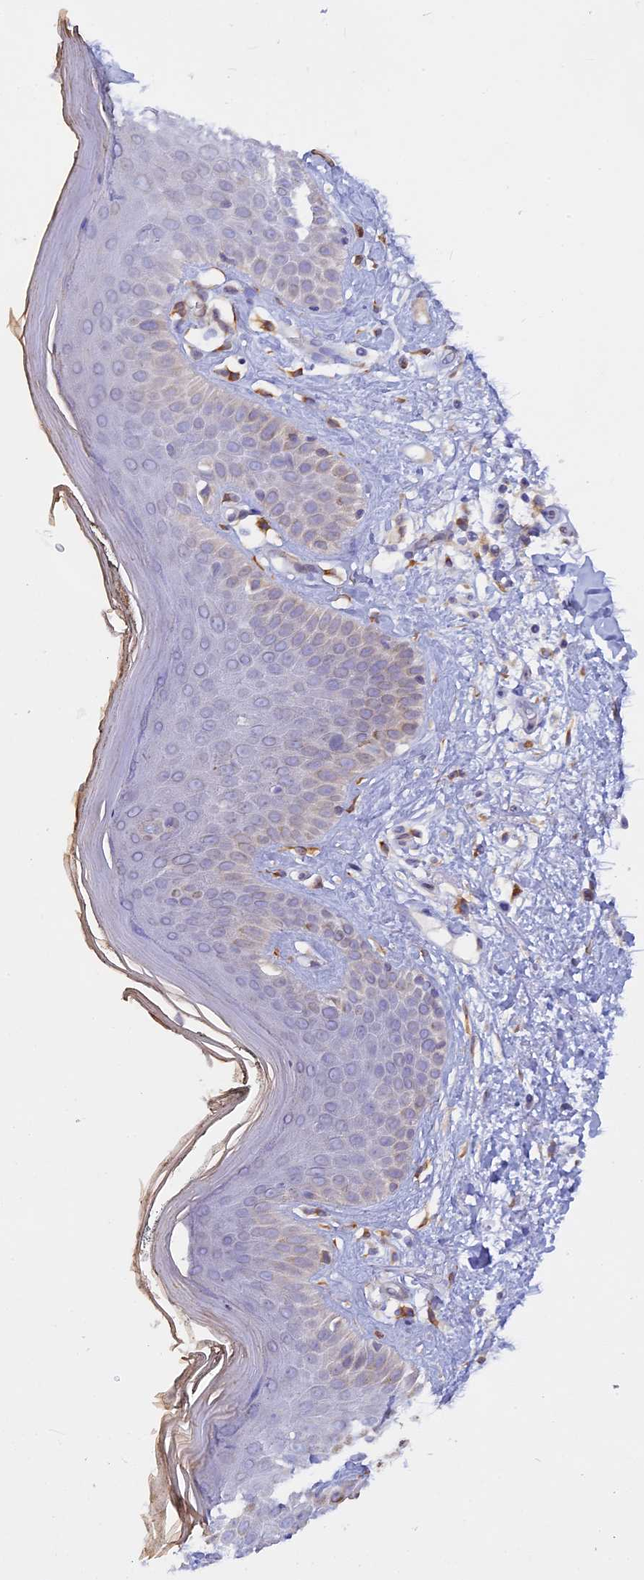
{"staining": {"intensity": "moderate", "quantity": ">75%", "location": "cytoplasmic/membranous"}, "tissue": "skin", "cell_type": "Fibroblasts", "image_type": "normal", "snomed": [{"axis": "morphology", "description": "Normal tissue, NOS"}, {"axis": "topography", "description": "Skin"}], "caption": "This photomicrograph exhibits IHC staining of unremarkable skin, with medium moderate cytoplasmic/membranous staining in about >75% of fibroblasts.", "gene": "TLCD1", "patient": {"sex": "female", "age": 64}}